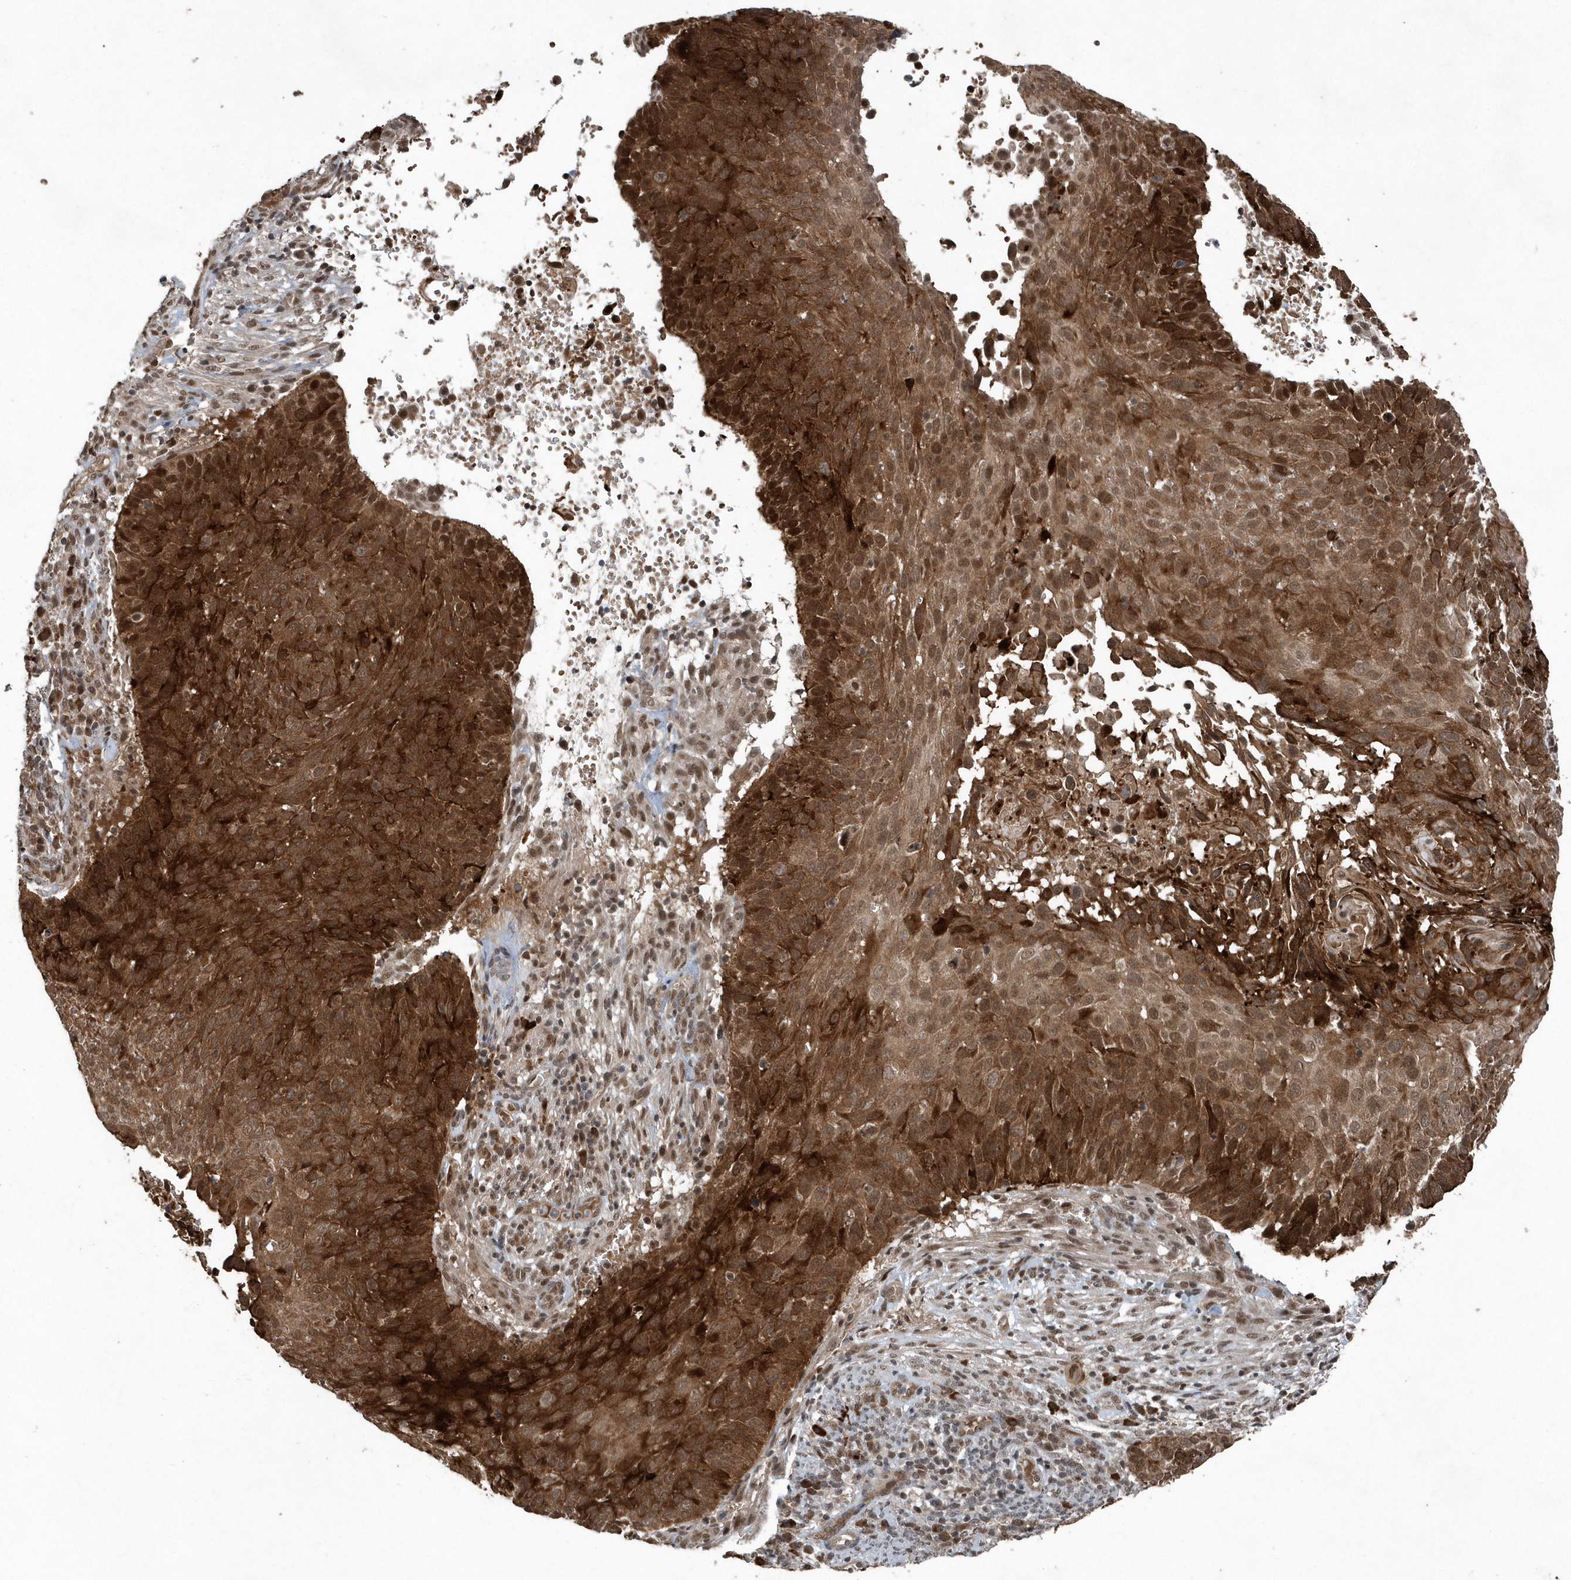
{"staining": {"intensity": "strong", "quantity": ">75%", "location": "cytoplasmic/membranous,nuclear"}, "tissue": "cervical cancer", "cell_type": "Tumor cells", "image_type": "cancer", "snomed": [{"axis": "morphology", "description": "Squamous cell carcinoma, NOS"}, {"axis": "topography", "description": "Cervix"}], "caption": "Protein staining of cervical squamous cell carcinoma tissue displays strong cytoplasmic/membranous and nuclear positivity in about >75% of tumor cells. The protein of interest is shown in brown color, while the nuclei are stained blue.", "gene": "QTRT2", "patient": {"sex": "female", "age": 74}}